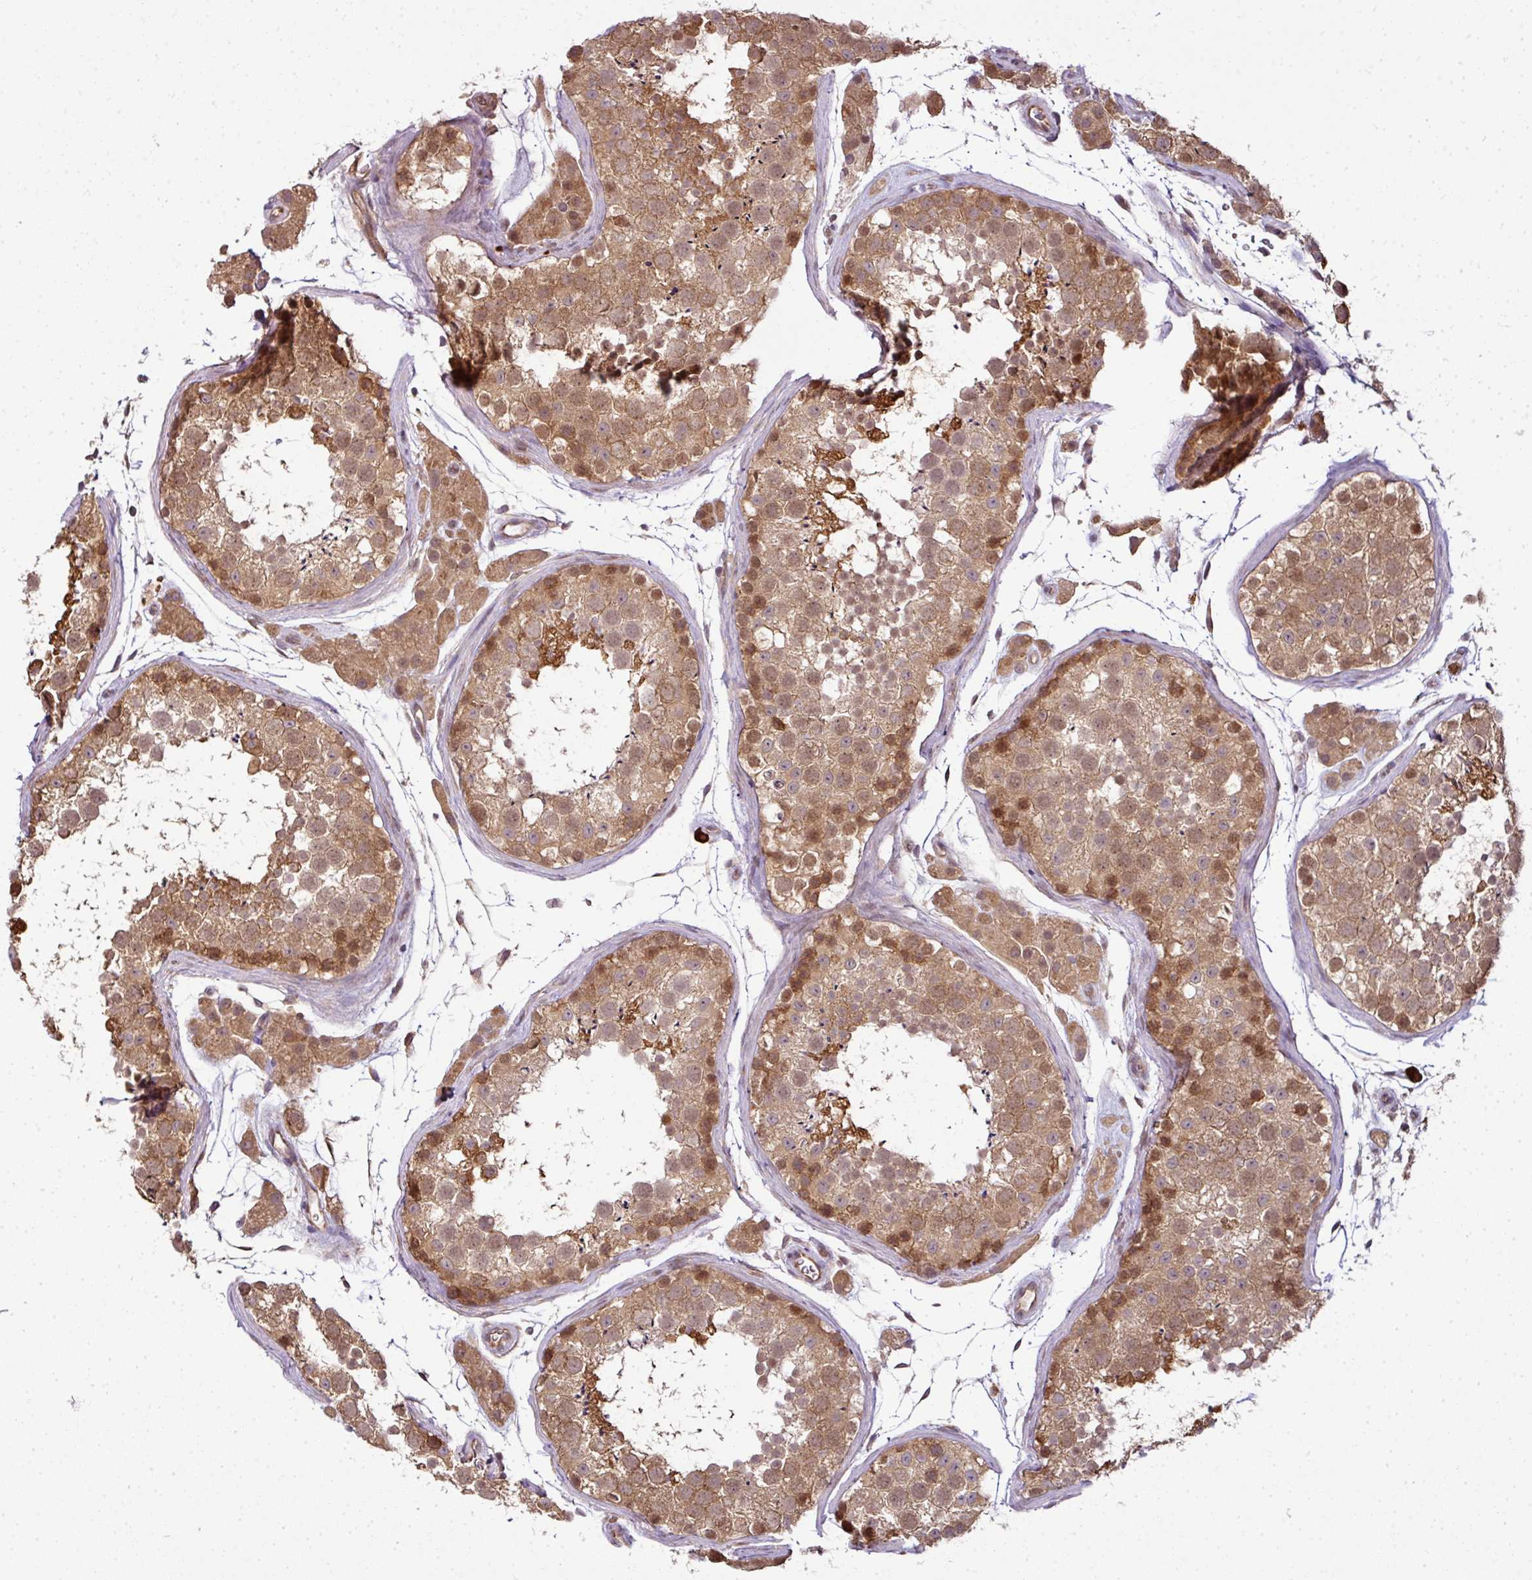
{"staining": {"intensity": "moderate", "quantity": ">75%", "location": "cytoplasmic/membranous,nuclear"}, "tissue": "testis", "cell_type": "Cells in seminiferous ducts", "image_type": "normal", "snomed": [{"axis": "morphology", "description": "Normal tissue, NOS"}, {"axis": "topography", "description": "Testis"}], "caption": "An immunohistochemistry image of benign tissue is shown. Protein staining in brown highlights moderate cytoplasmic/membranous,nuclear positivity in testis within cells in seminiferous ducts.", "gene": "RBM14", "patient": {"sex": "male", "age": 41}}